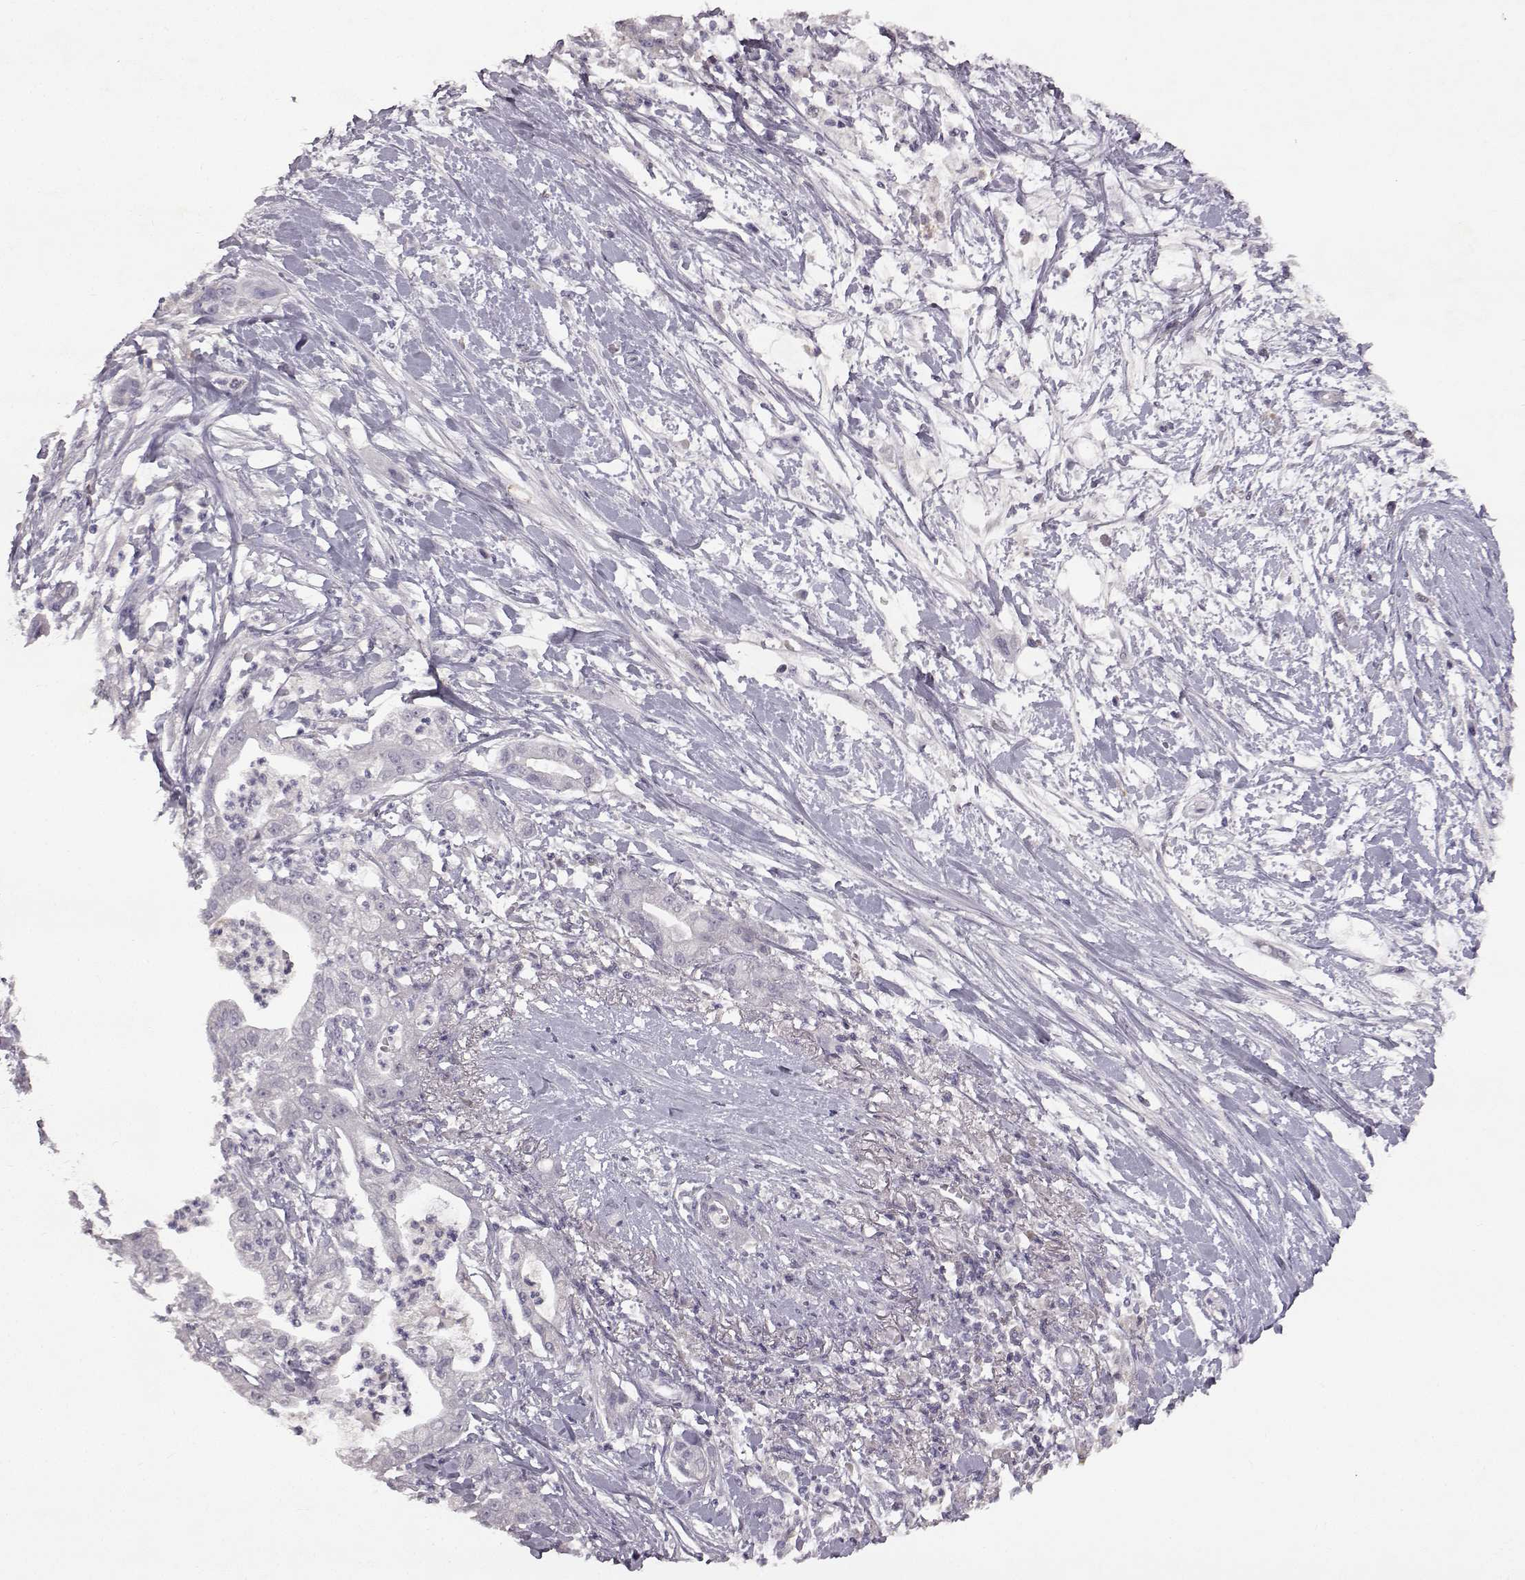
{"staining": {"intensity": "negative", "quantity": "none", "location": "none"}, "tissue": "pancreatic cancer", "cell_type": "Tumor cells", "image_type": "cancer", "snomed": [{"axis": "morphology", "description": "Normal tissue, NOS"}, {"axis": "morphology", "description": "Adenocarcinoma, NOS"}, {"axis": "topography", "description": "Lymph node"}, {"axis": "topography", "description": "Pancreas"}], "caption": "Immunohistochemistry image of neoplastic tissue: human pancreatic cancer stained with DAB (3,3'-diaminobenzidine) shows no significant protein positivity in tumor cells.", "gene": "SPAG17", "patient": {"sex": "female", "age": 58}}